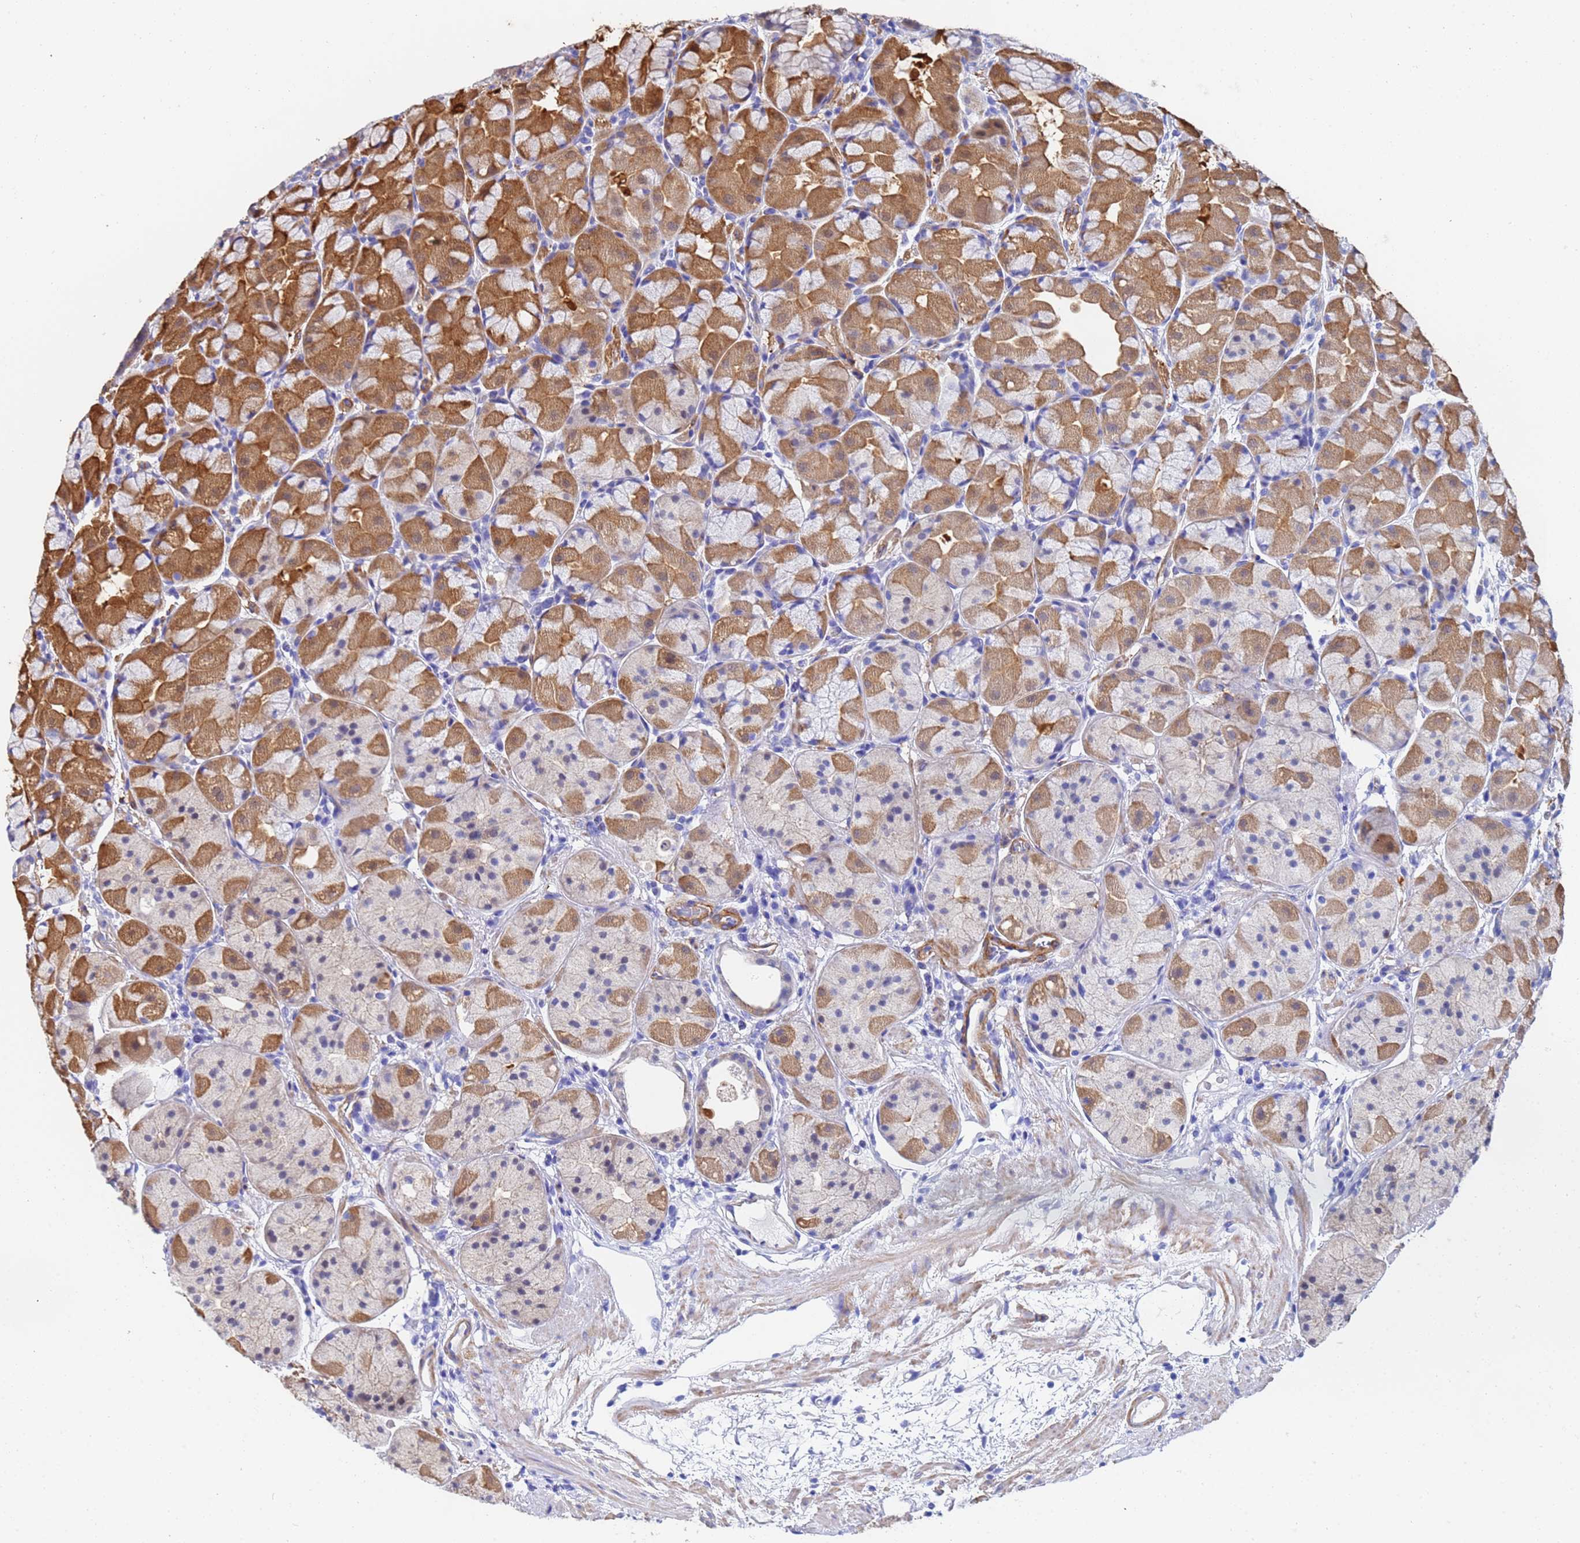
{"staining": {"intensity": "moderate", "quantity": "25%-75%", "location": "cytoplasmic/membranous"}, "tissue": "stomach", "cell_type": "Glandular cells", "image_type": "normal", "snomed": [{"axis": "morphology", "description": "Normal tissue, NOS"}, {"axis": "topography", "description": "Stomach"}], "caption": "This micrograph demonstrates immunohistochemistry (IHC) staining of normal stomach, with medium moderate cytoplasmic/membranous staining in approximately 25%-75% of glandular cells.", "gene": "CST1", "patient": {"sex": "male", "age": 57}}